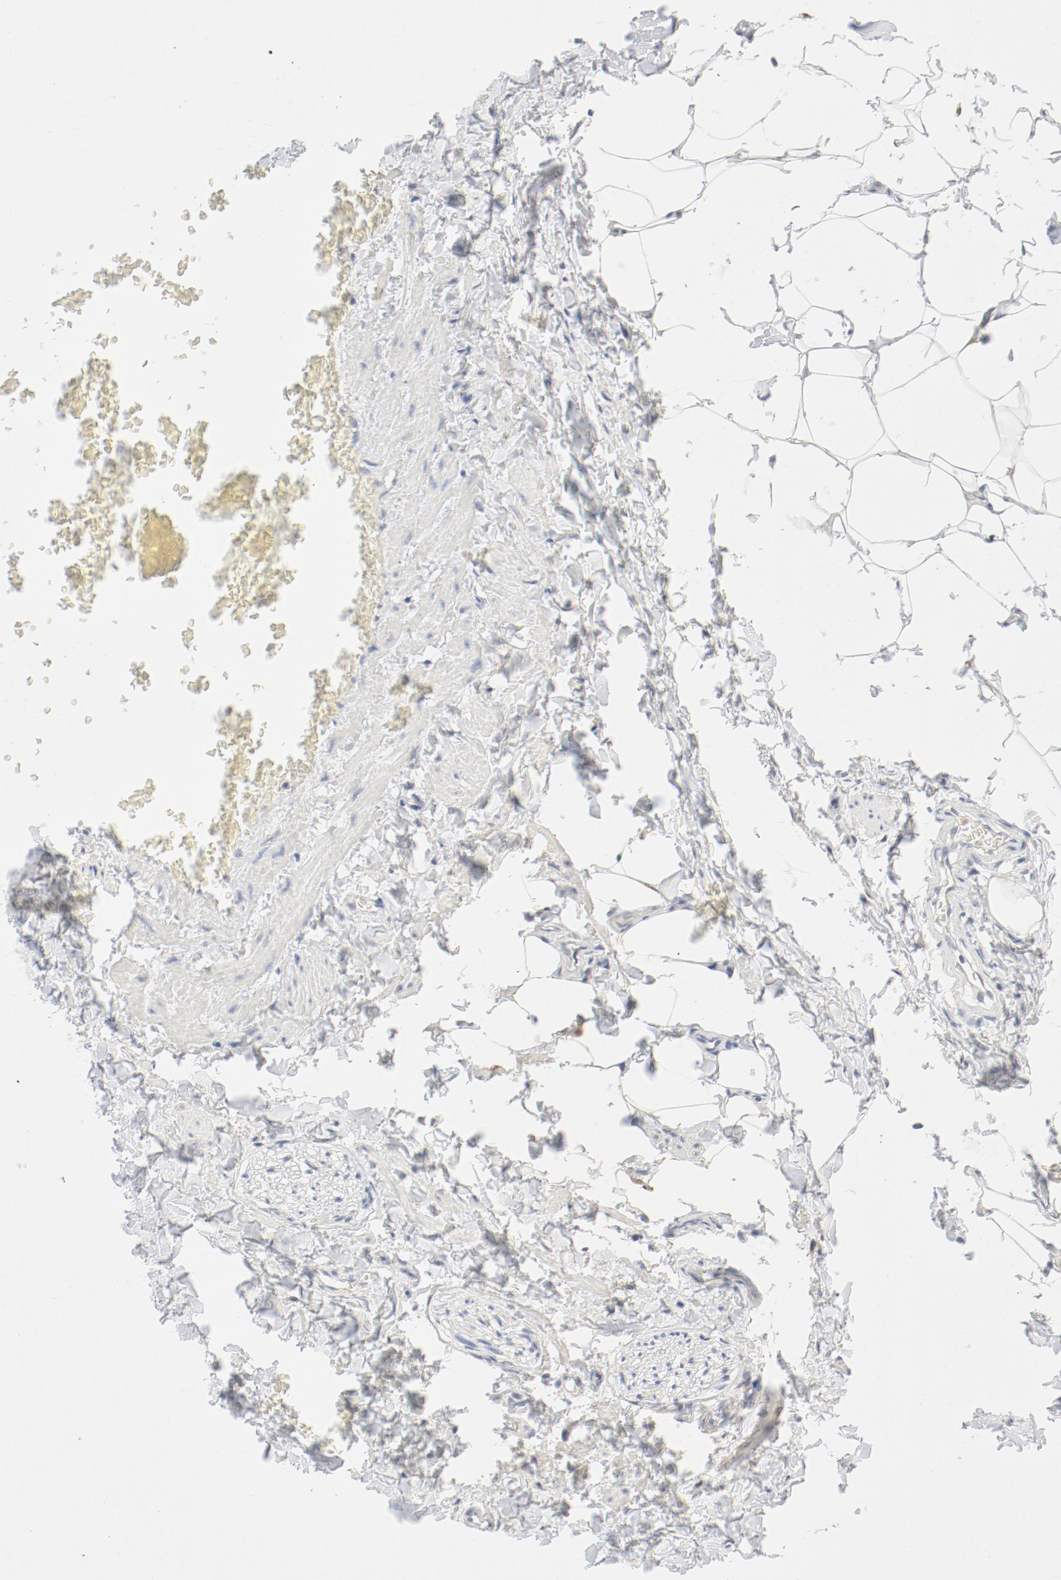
{"staining": {"intensity": "moderate", "quantity": ">75%", "location": "cytoplasmic/membranous"}, "tissue": "adipose tissue", "cell_type": "Adipocytes", "image_type": "normal", "snomed": [{"axis": "morphology", "description": "Normal tissue, NOS"}, {"axis": "topography", "description": "Vascular tissue"}], "caption": "Adipocytes display medium levels of moderate cytoplasmic/membranous positivity in about >75% of cells in benign human adipose tissue. Using DAB (brown) and hematoxylin (blue) stains, captured at high magnification using brightfield microscopy.", "gene": "PGM1", "patient": {"sex": "male", "age": 41}}